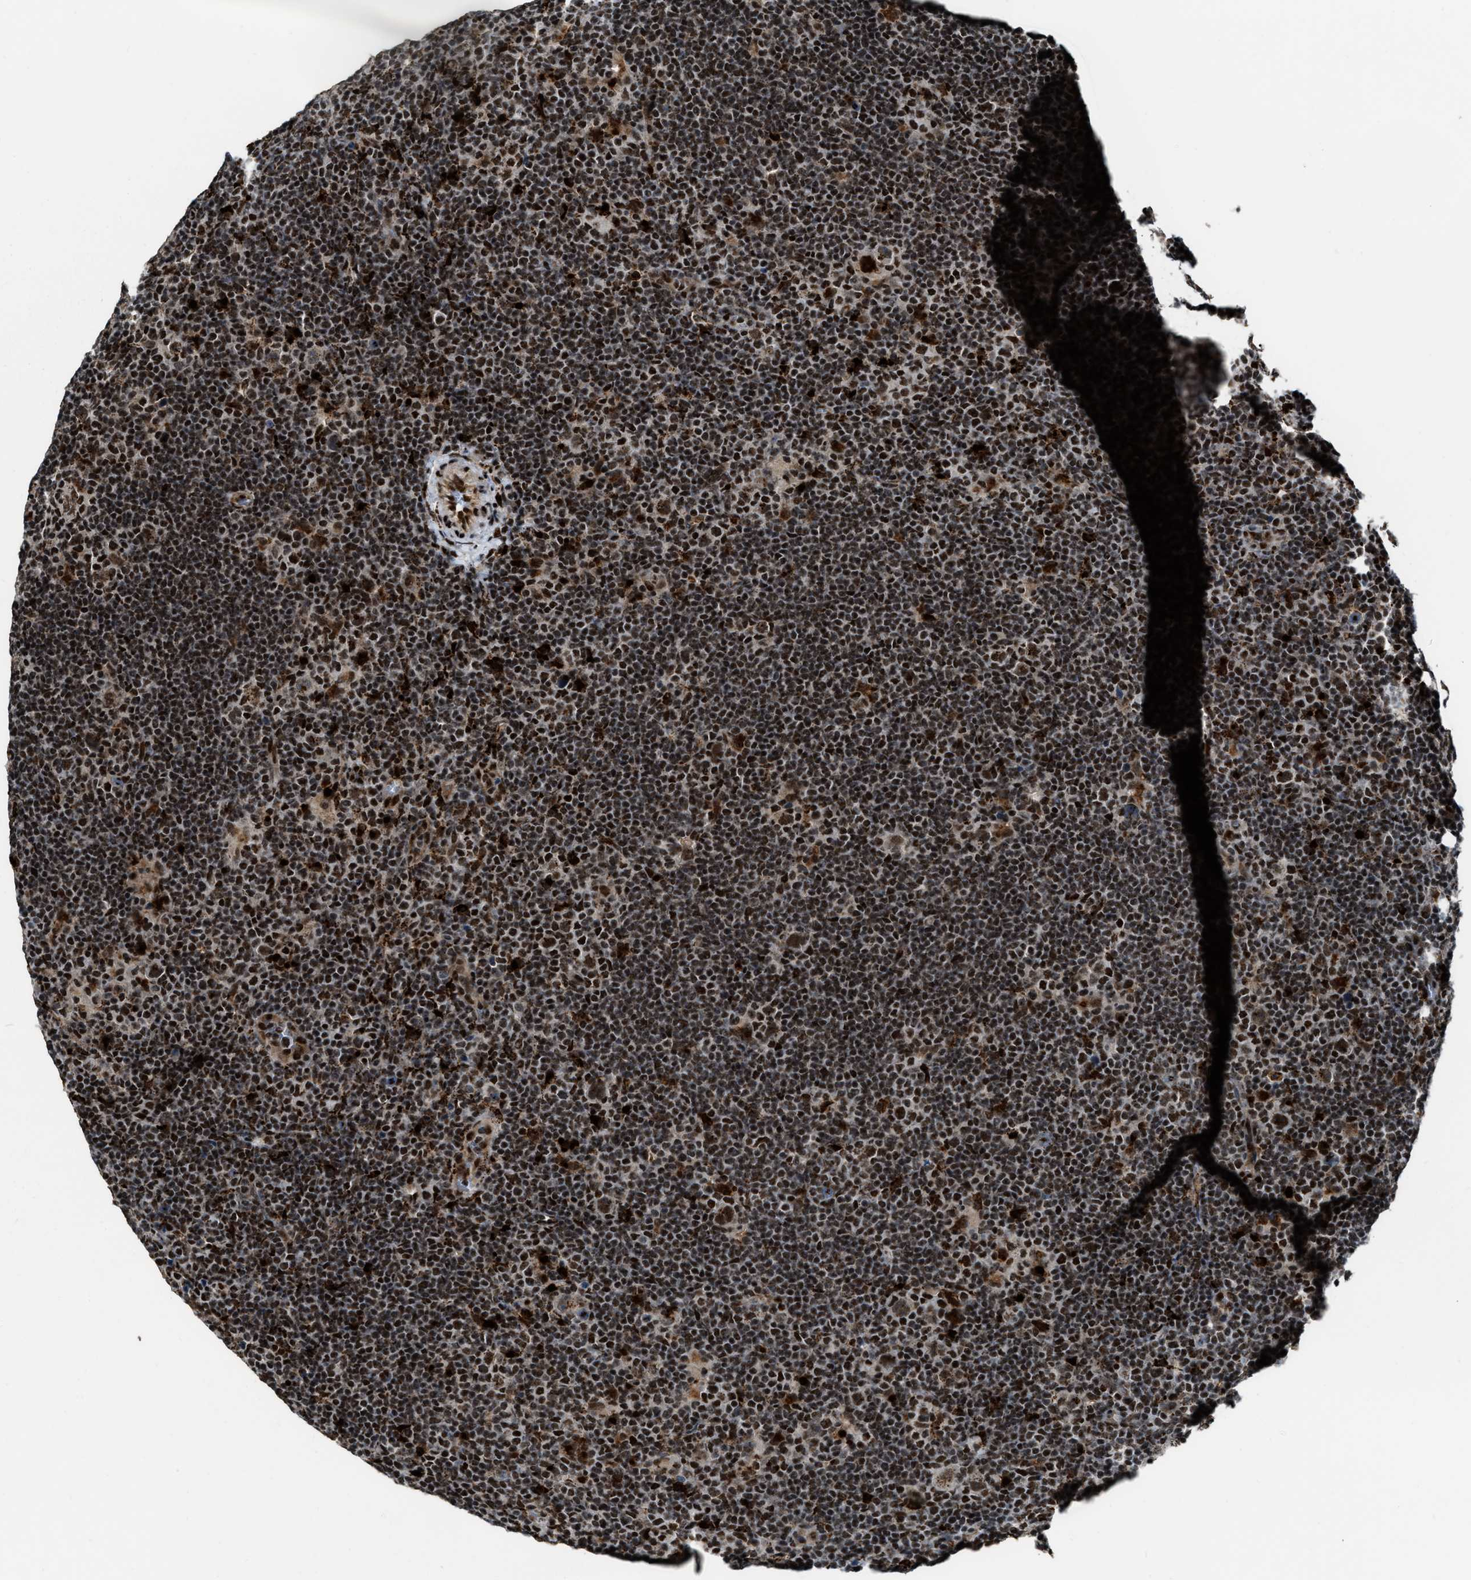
{"staining": {"intensity": "strong", "quantity": ">75%", "location": "cytoplasmic/membranous,nuclear"}, "tissue": "lymphoma", "cell_type": "Tumor cells", "image_type": "cancer", "snomed": [{"axis": "morphology", "description": "Hodgkin's disease, NOS"}, {"axis": "topography", "description": "Lymph node"}], "caption": "DAB immunohistochemical staining of human Hodgkin's disease reveals strong cytoplasmic/membranous and nuclear protein positivity in about >75% of tumor cells.", "gene": "NUMA1", "patient": {"sex": "female", "age": 57}}